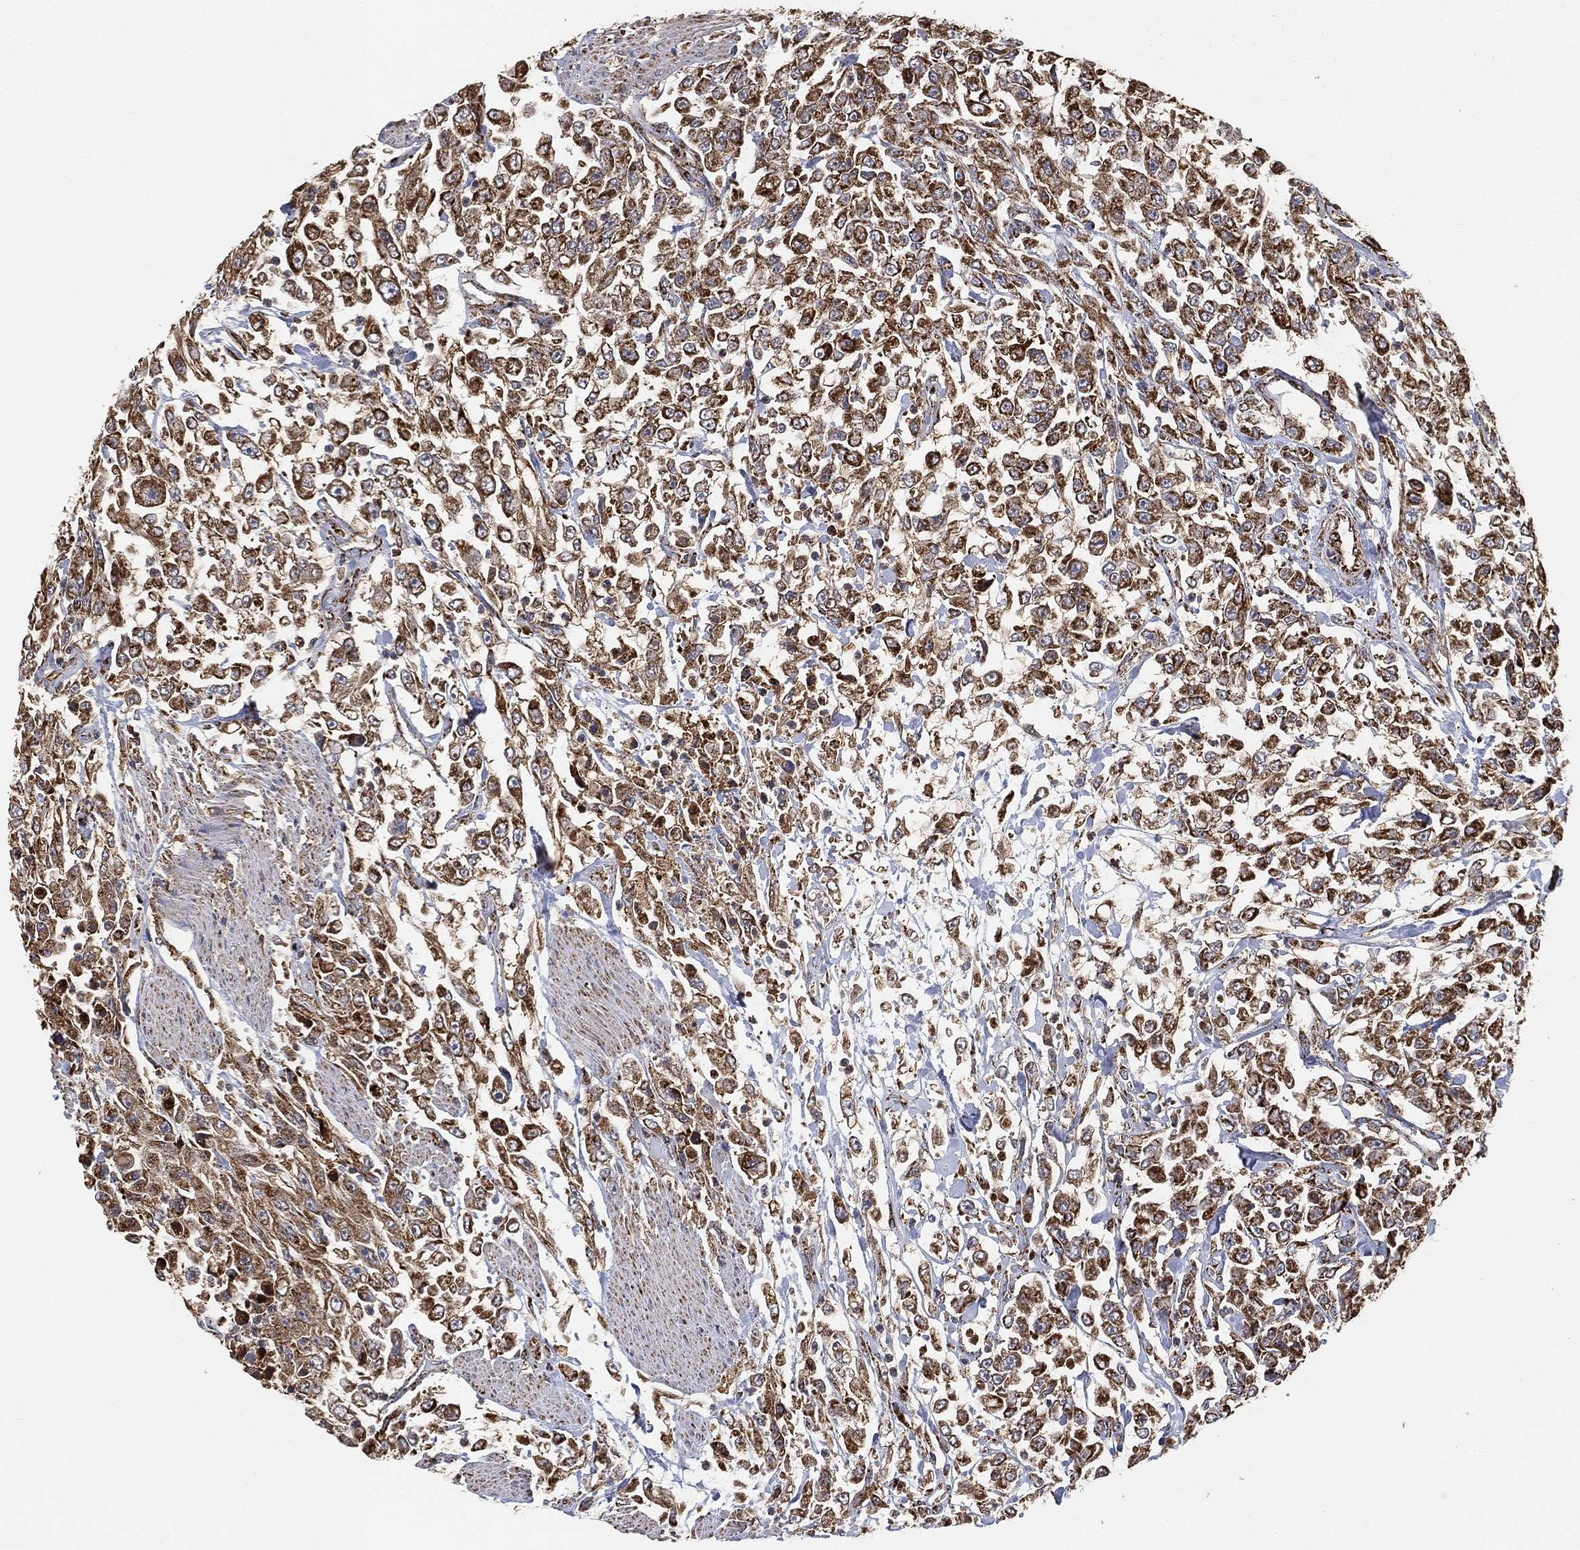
{"staining": {"intensity": "strong", "quantity": ">75%", "location": "cytoplasmic/membranous"}, "tissue": "urothelial cancer", "cell_type": "Tumor cells", "image_type": "cancer", "snomed": [{"axis": "morphology", "description": "Urothelial carcinoma, High grade"}, {"axis": "topography", "description": "Urinary bladder"}], "caption": "Immunohistochemical staining of human urothelial carcinoma (high-grade) displays high levels of strong cytoplasmic/membranous staining in approximately >75% of tumor cells.", "gene": "SLC38A7", "patient": {"sex": "male", "age": 46}}